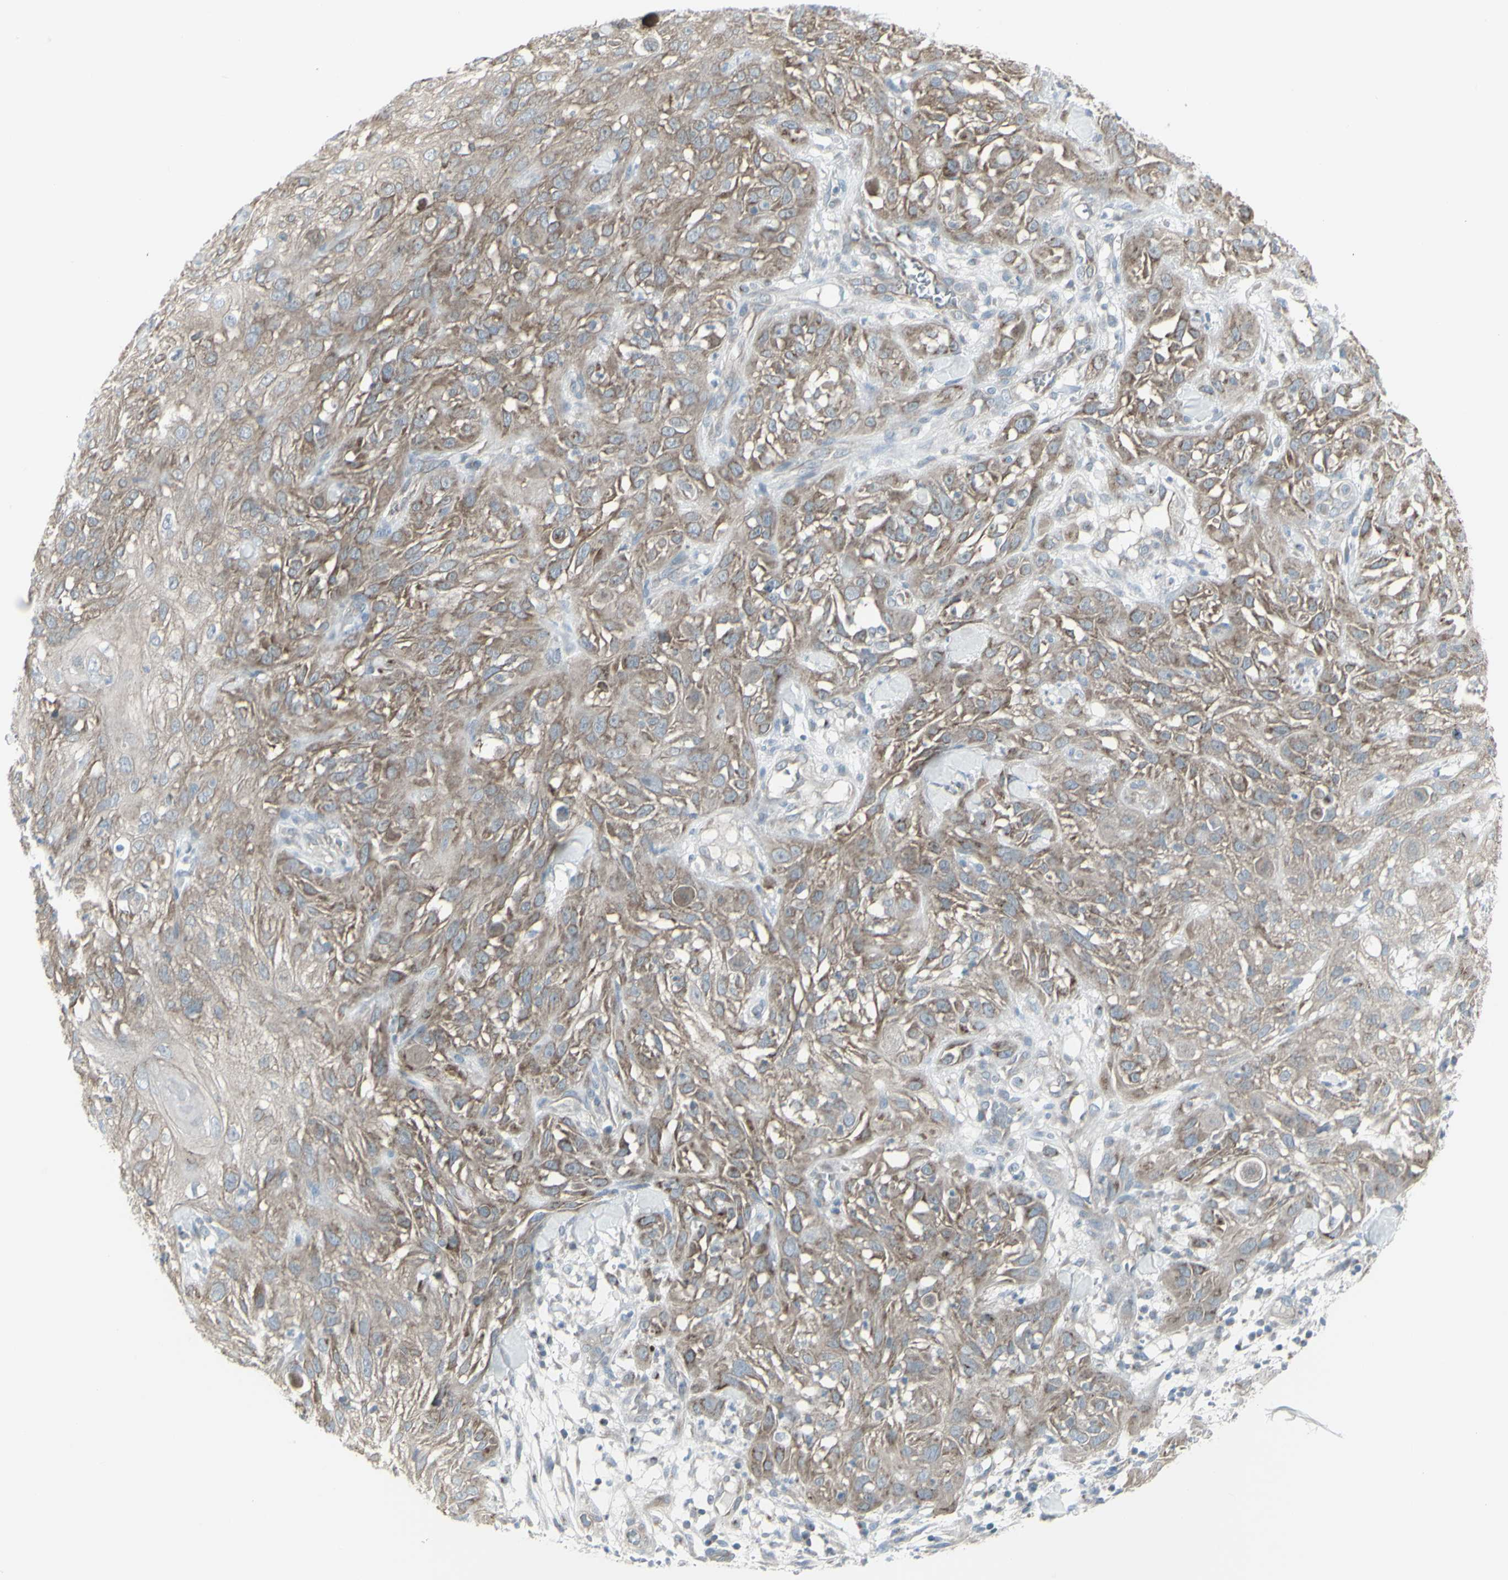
{"staining": {"intensity": "weak", "quantity": "25%-75%", "location": "cytoplasmic/membranous"}, "tissue": "skin cancer", "cell_type": "Tumor cells", "image_type": "cancer", "snomed": [{"axis": "morphology", "description": "Squamous cell carcinoma, NOS"}, {"axis": "topography", "description": "Skin"}], "caption": "Protein expression by immunohistochemistry (IHC) displays weak cytoplasmic/membranous positivity in about 25%-75% of tumor cells in skin squamous cell carcinoma.", "gene": "GALNT6", "patient": {"sex": "male", "age": 75}}